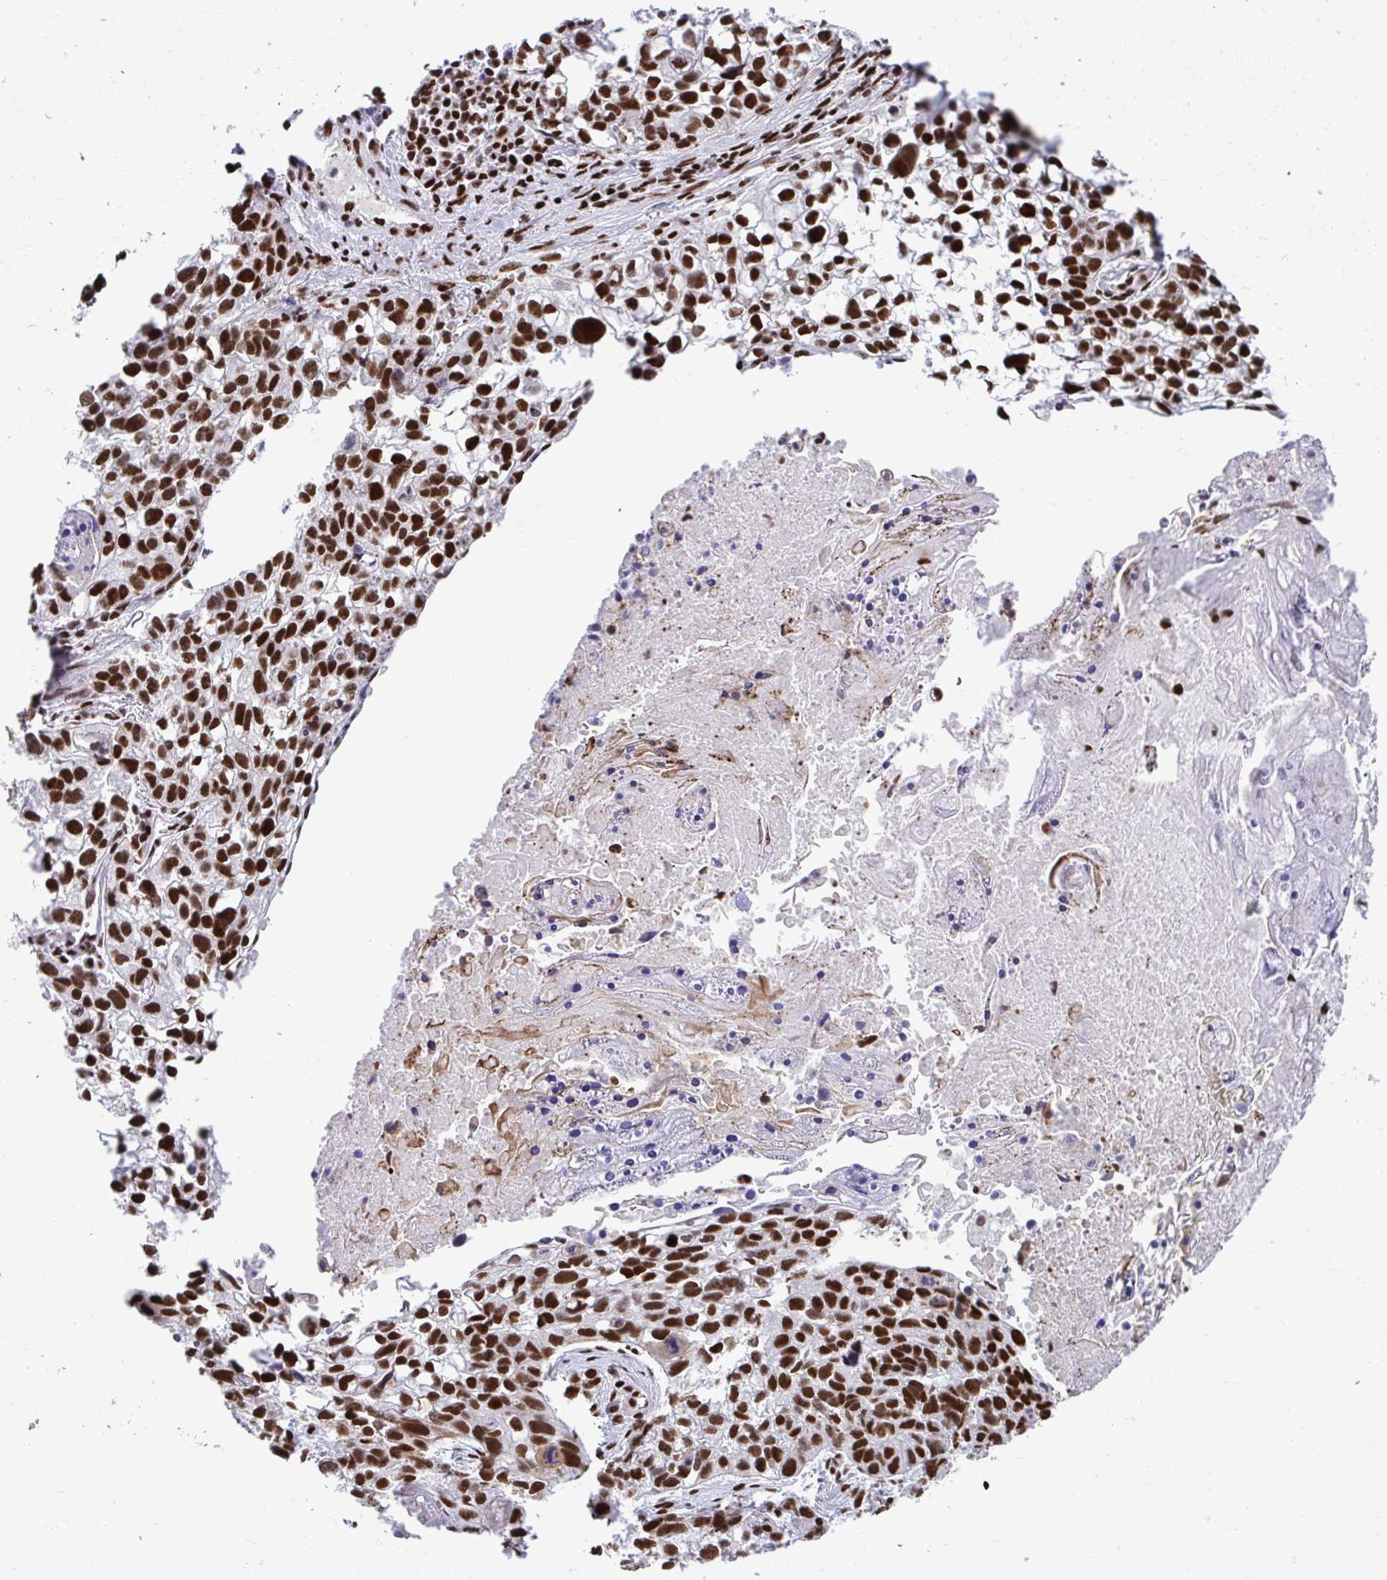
{"staining": {"intensity": "strong", "quantity": ">75%", "location": "nuclear"}, "tissue": "lung cancer", "cell_type": "Tumor cells", "image_type": "cancer", "snomed": [{"axis": "morphology", "description": "Squamous cell carcinoma, NOS"}, {"axis": "topography", "description": "Lung"}], "caption": "Brown immunohistochemical staining in lung cancer displays strong nuclear staining in about >75% of tumor cells. The protein is stained brown, and the nuclei are stained in blue (DAB (3,3'-diaminobenzidine) IHC with brightfield microscopy, high magnification).", "gene": "SLC35C2", "patient": {"sex": "male", "age": 74}}